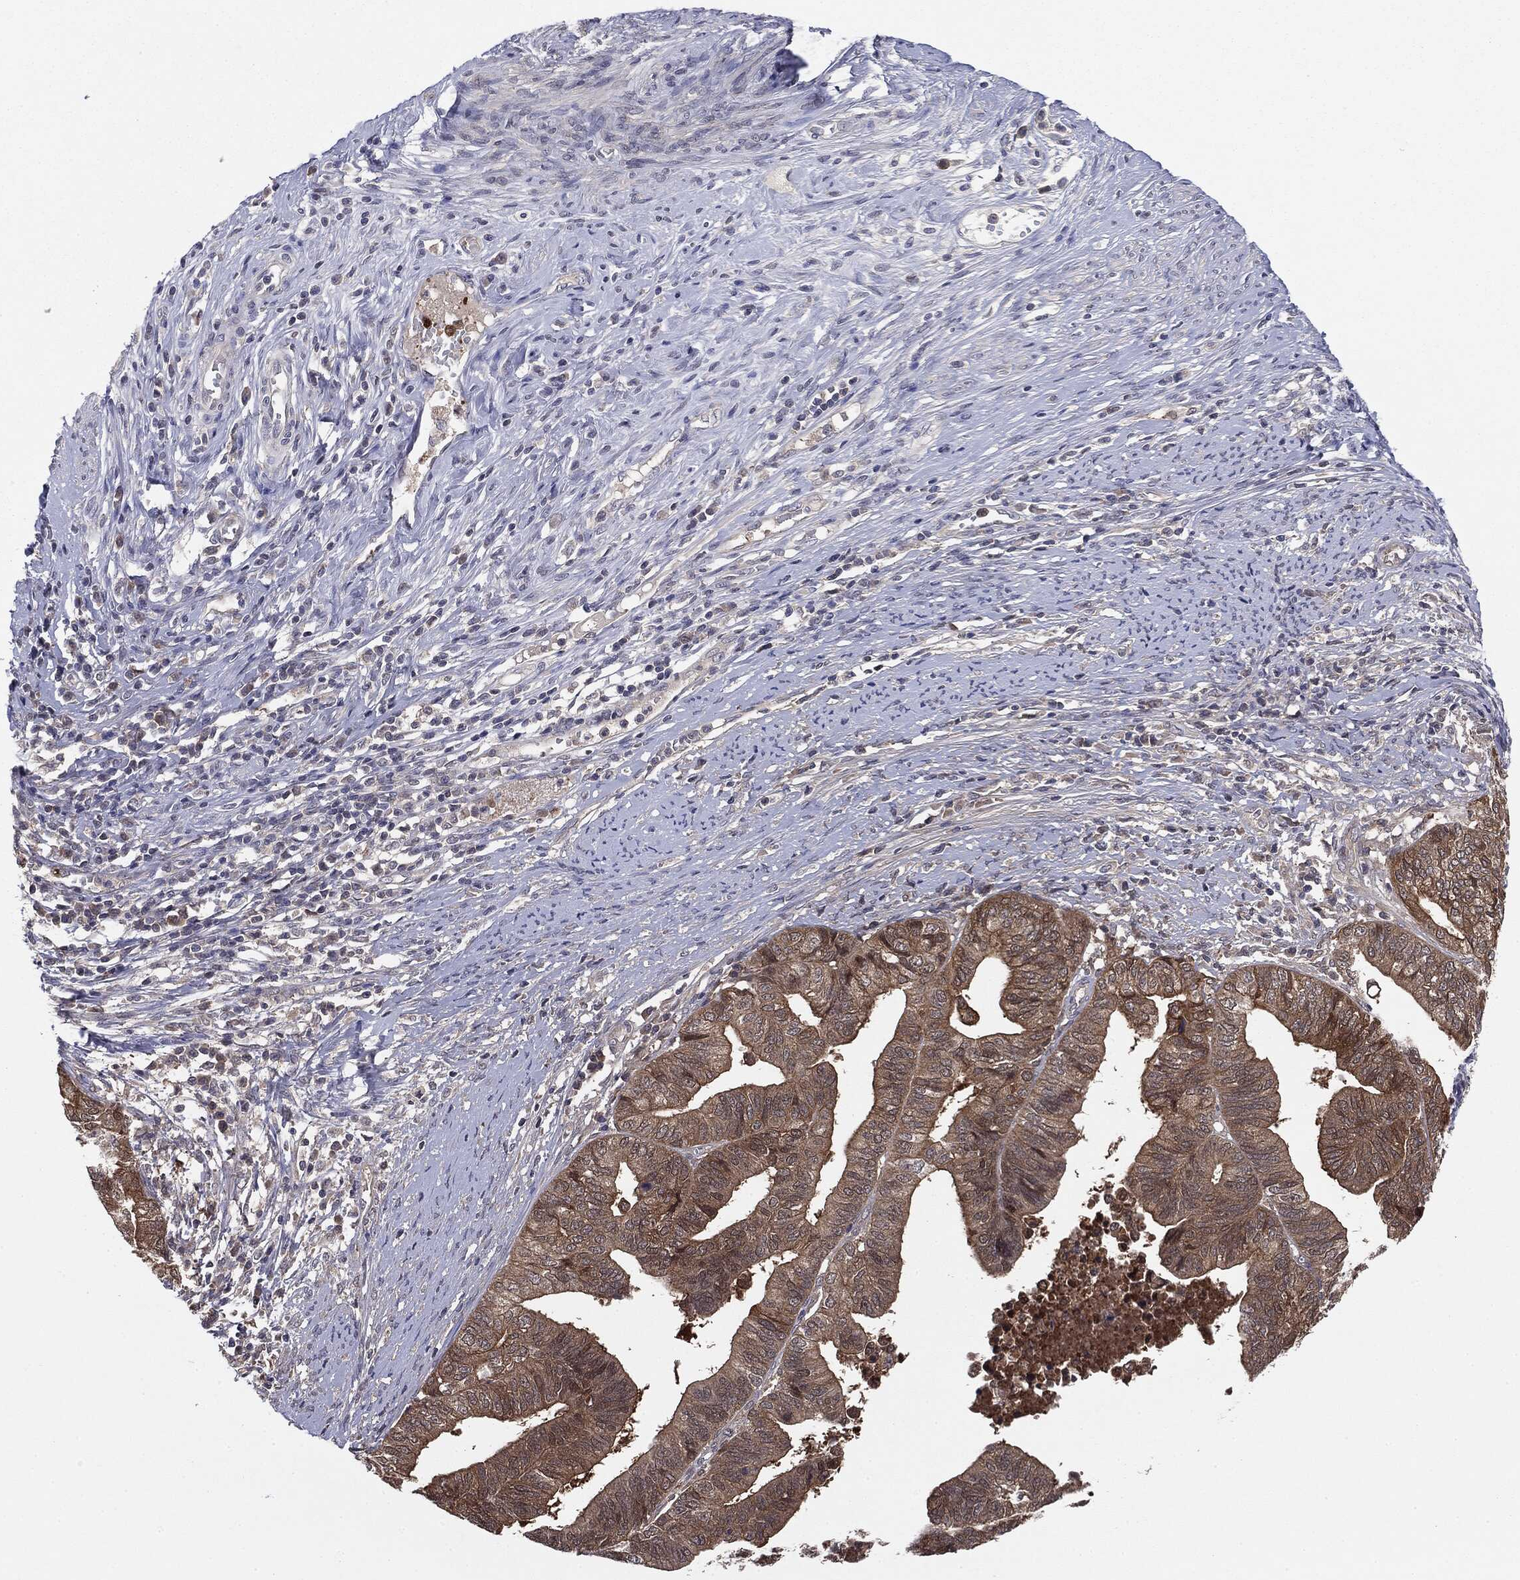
{"staining": {"intensity": "moderate", "quantity": ">75%", "location": "cytoplasmic/membranous"}, "tissue": "endometrial cancer", "cell_type": "Tumor cells", "image_type": "cancer", "snomed": [{"axis": "morphology", "description": "Adenocarcinoma, NOS"}, {"axis": "topography", "description": "Endometrium"}], "caption": "Immunohistochemical staining of human endometrial adenocarcinoma shows medium levels of moderate cytoplasmic/membranous protein staining in about >75% of tumor cells. Using DAB (3,3'-diaminobenzidine) (brown) and hematoxylin (blue) stains, captured at high magnification using brightfield microscopy.", "gene": "KRT7", "patient": {"sex": "female", "age": 65}}